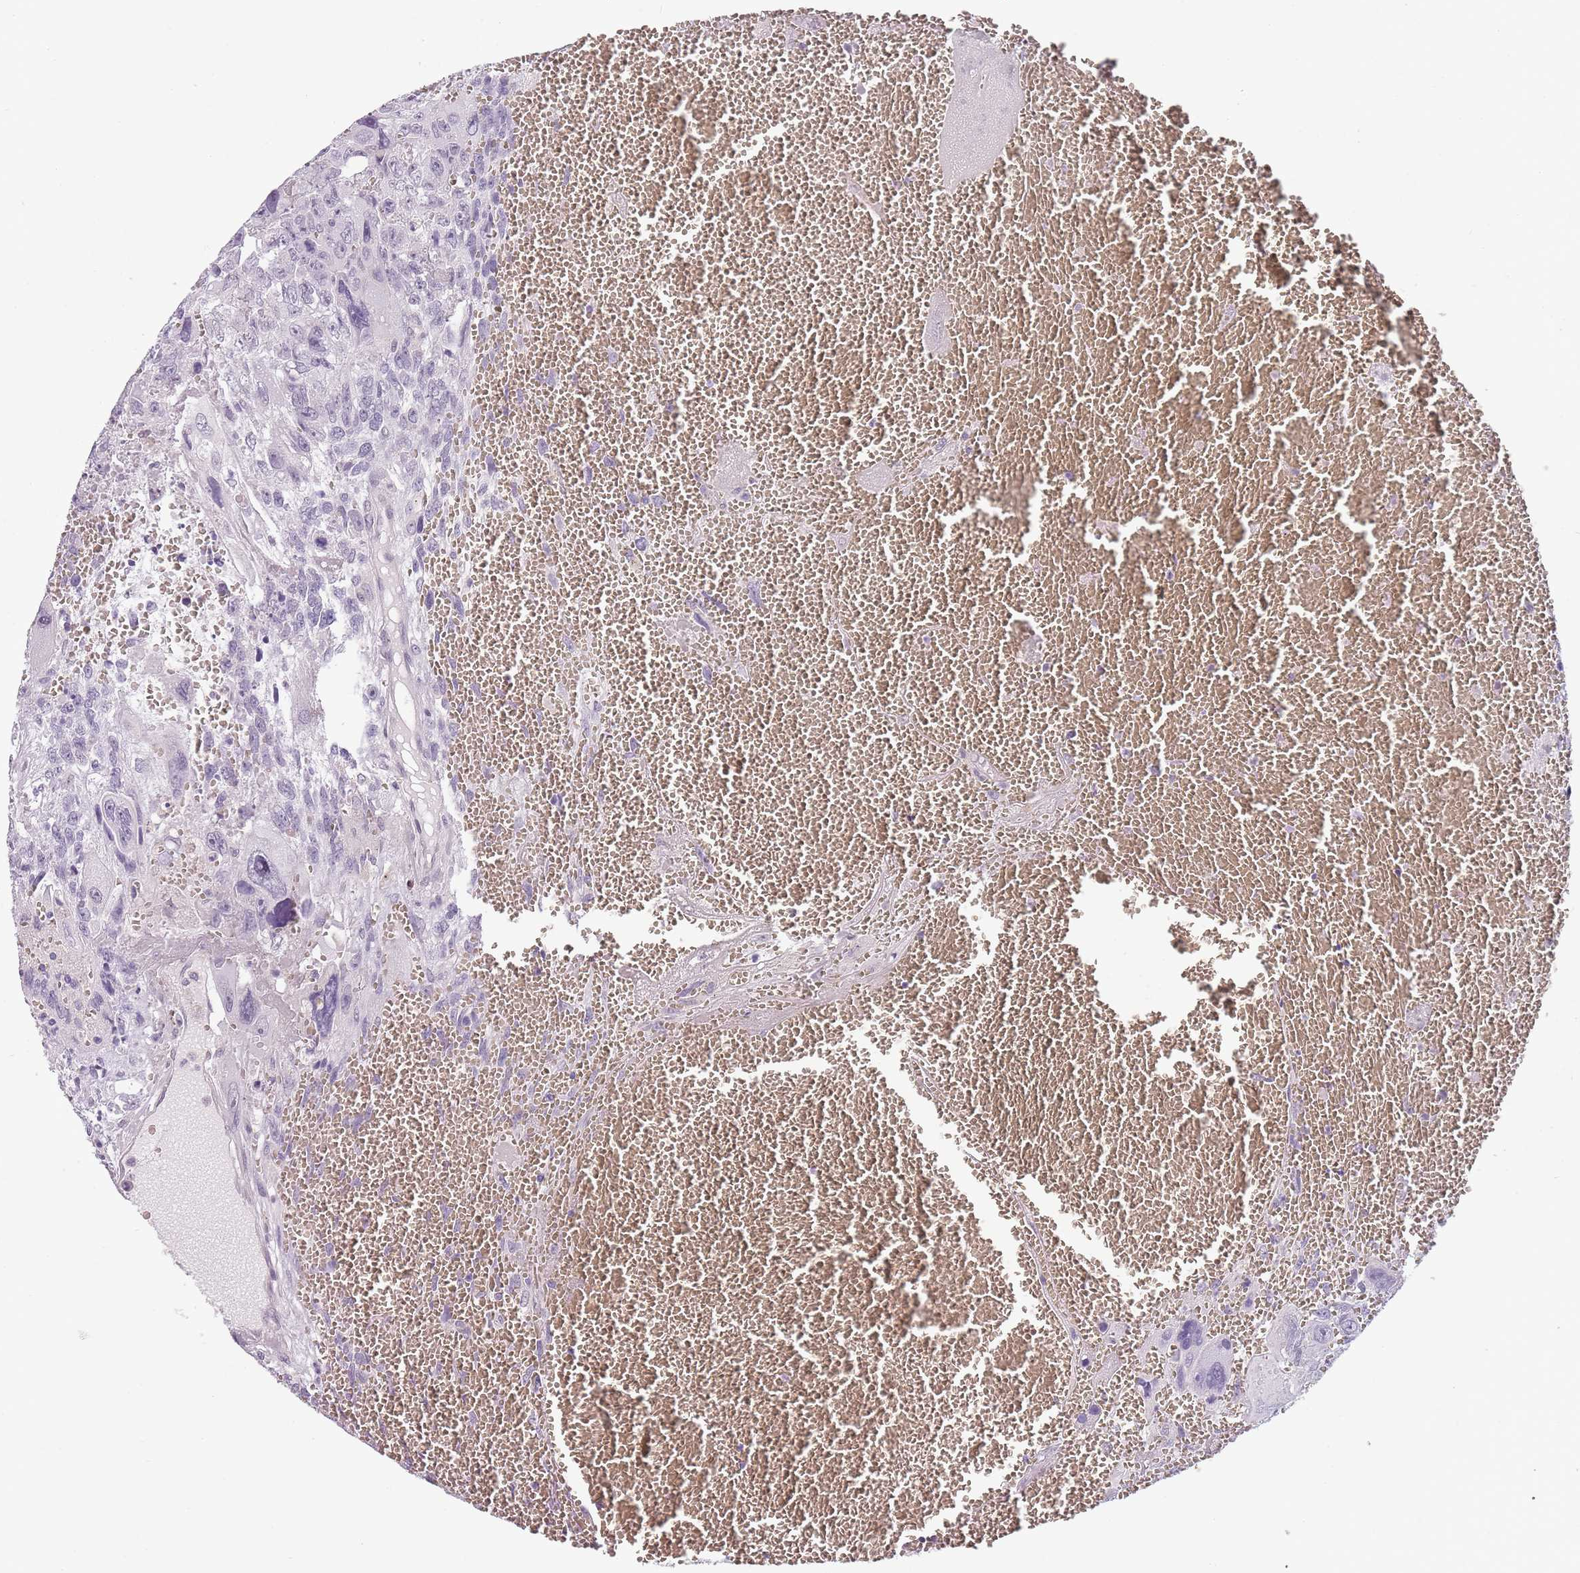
{"staining": {"intensity": "negative", "quantity": "none", "location": "none"}, "tissue": "testis cancer", "cell_type": "Tumor cells", "image_type": "cancer", "snomed": [{"axis": "morphology", "description": "Carcinoma, Embryonal, NOS"}, {"axis": "topography", "description": "Testis"}], "caption": "Immunohistochemistry (IHC) micrograph of human testis cancer (embryonal carcinoma) stained for a protein (brown), which reveals no staining in tumor cells. The staining is performed using DAB brown chromogen with nuclei counter-stained in using hematoxylin.", "gene": "PIEZO1", "patient": {"sex": "male", "age": 28}}